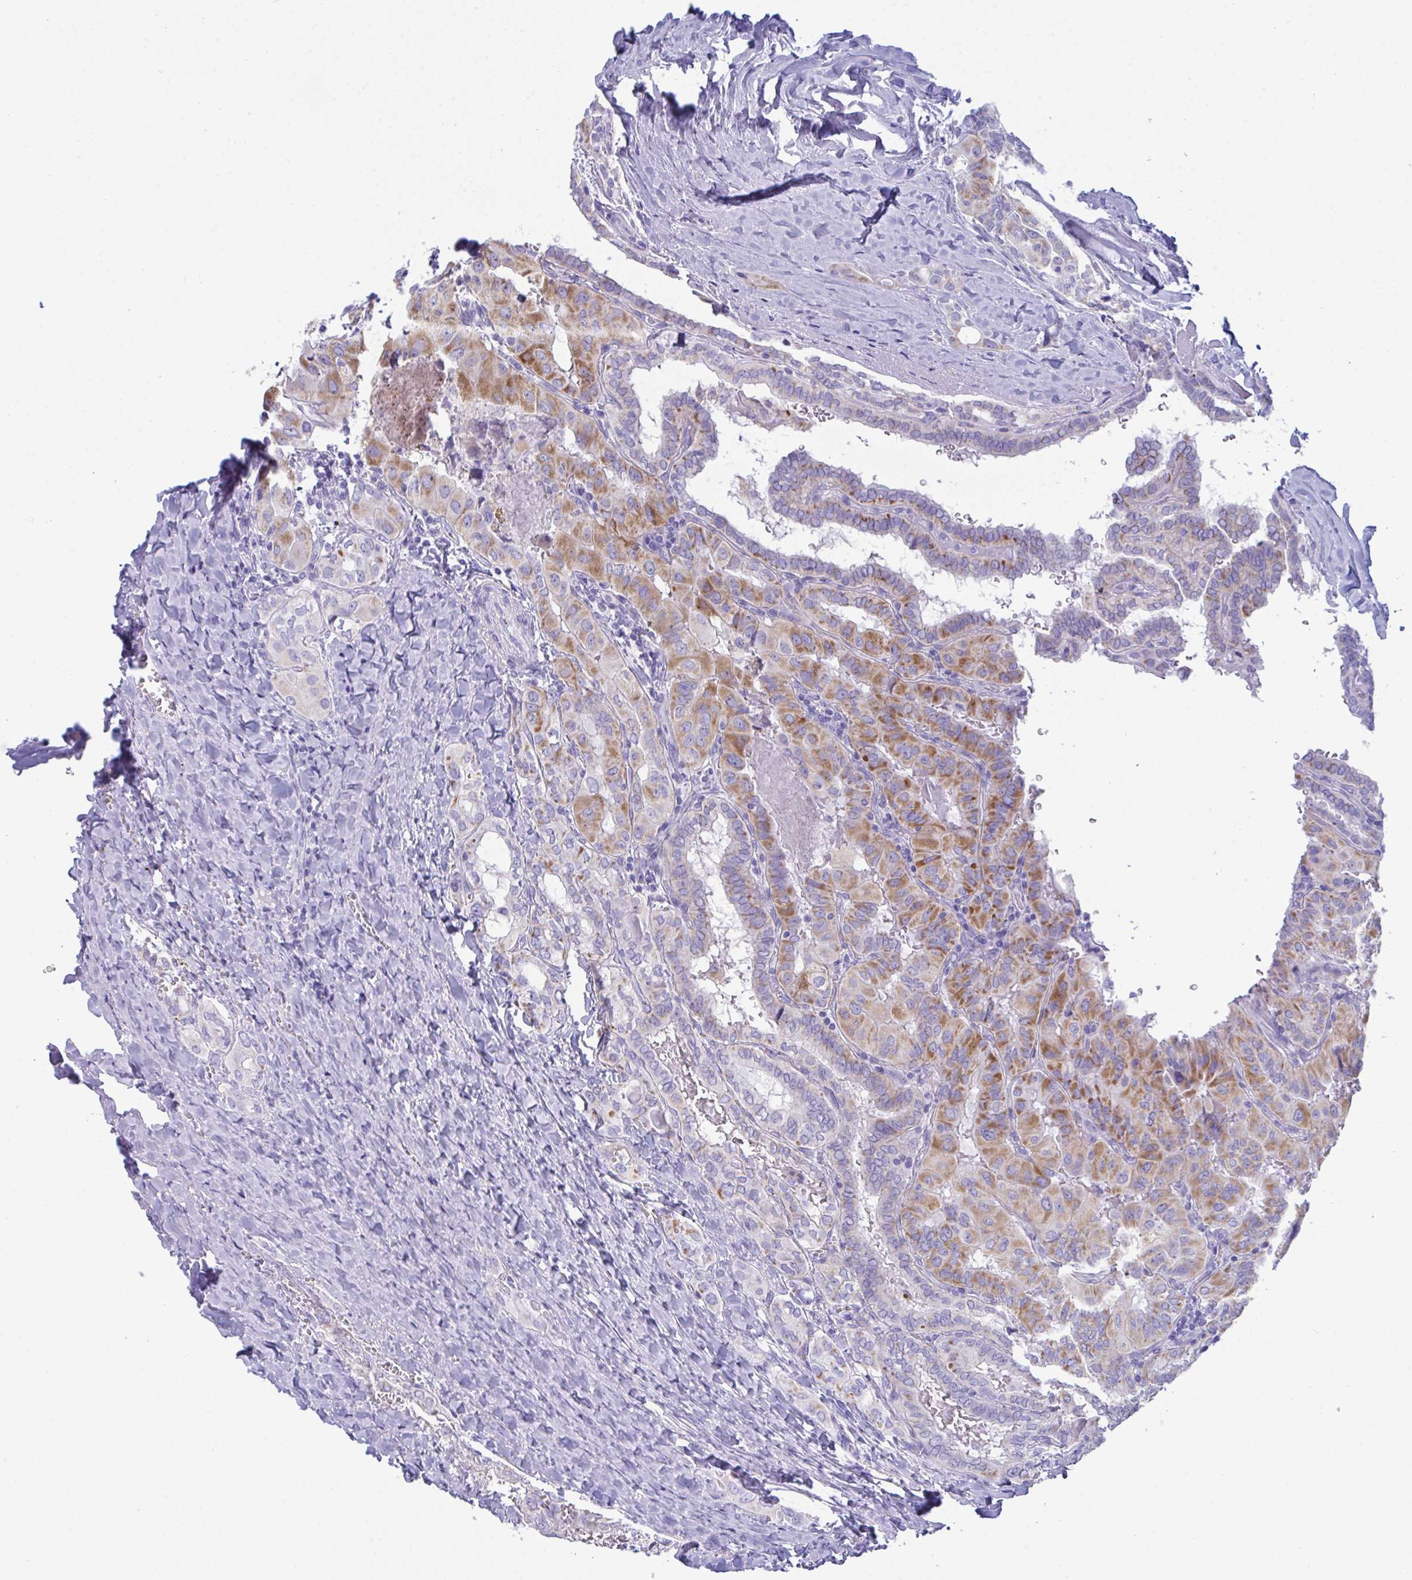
{"staining": {"intensity": "moderate", "quantity": "25%-75%", "location": "cytoplasmic/membranous"}, "tissue": "thyroid cancer", "cell_type": "Tumor cells", "image_type": "cancer", "snomed": [{"axis": "morphology", "description": "Papillary adenocarcinoma, NOS"}, {"axis": "topography", "description": "Thyroid gland"}], "caption": "This is an image of IHC staining of thyroid papillary adenocarcinoma, which shows moderate positivity in the cytoplasmic/membranous of tumor cells.", "gene": "BBS1", "patient": {"sex": "female", "age": 46}}